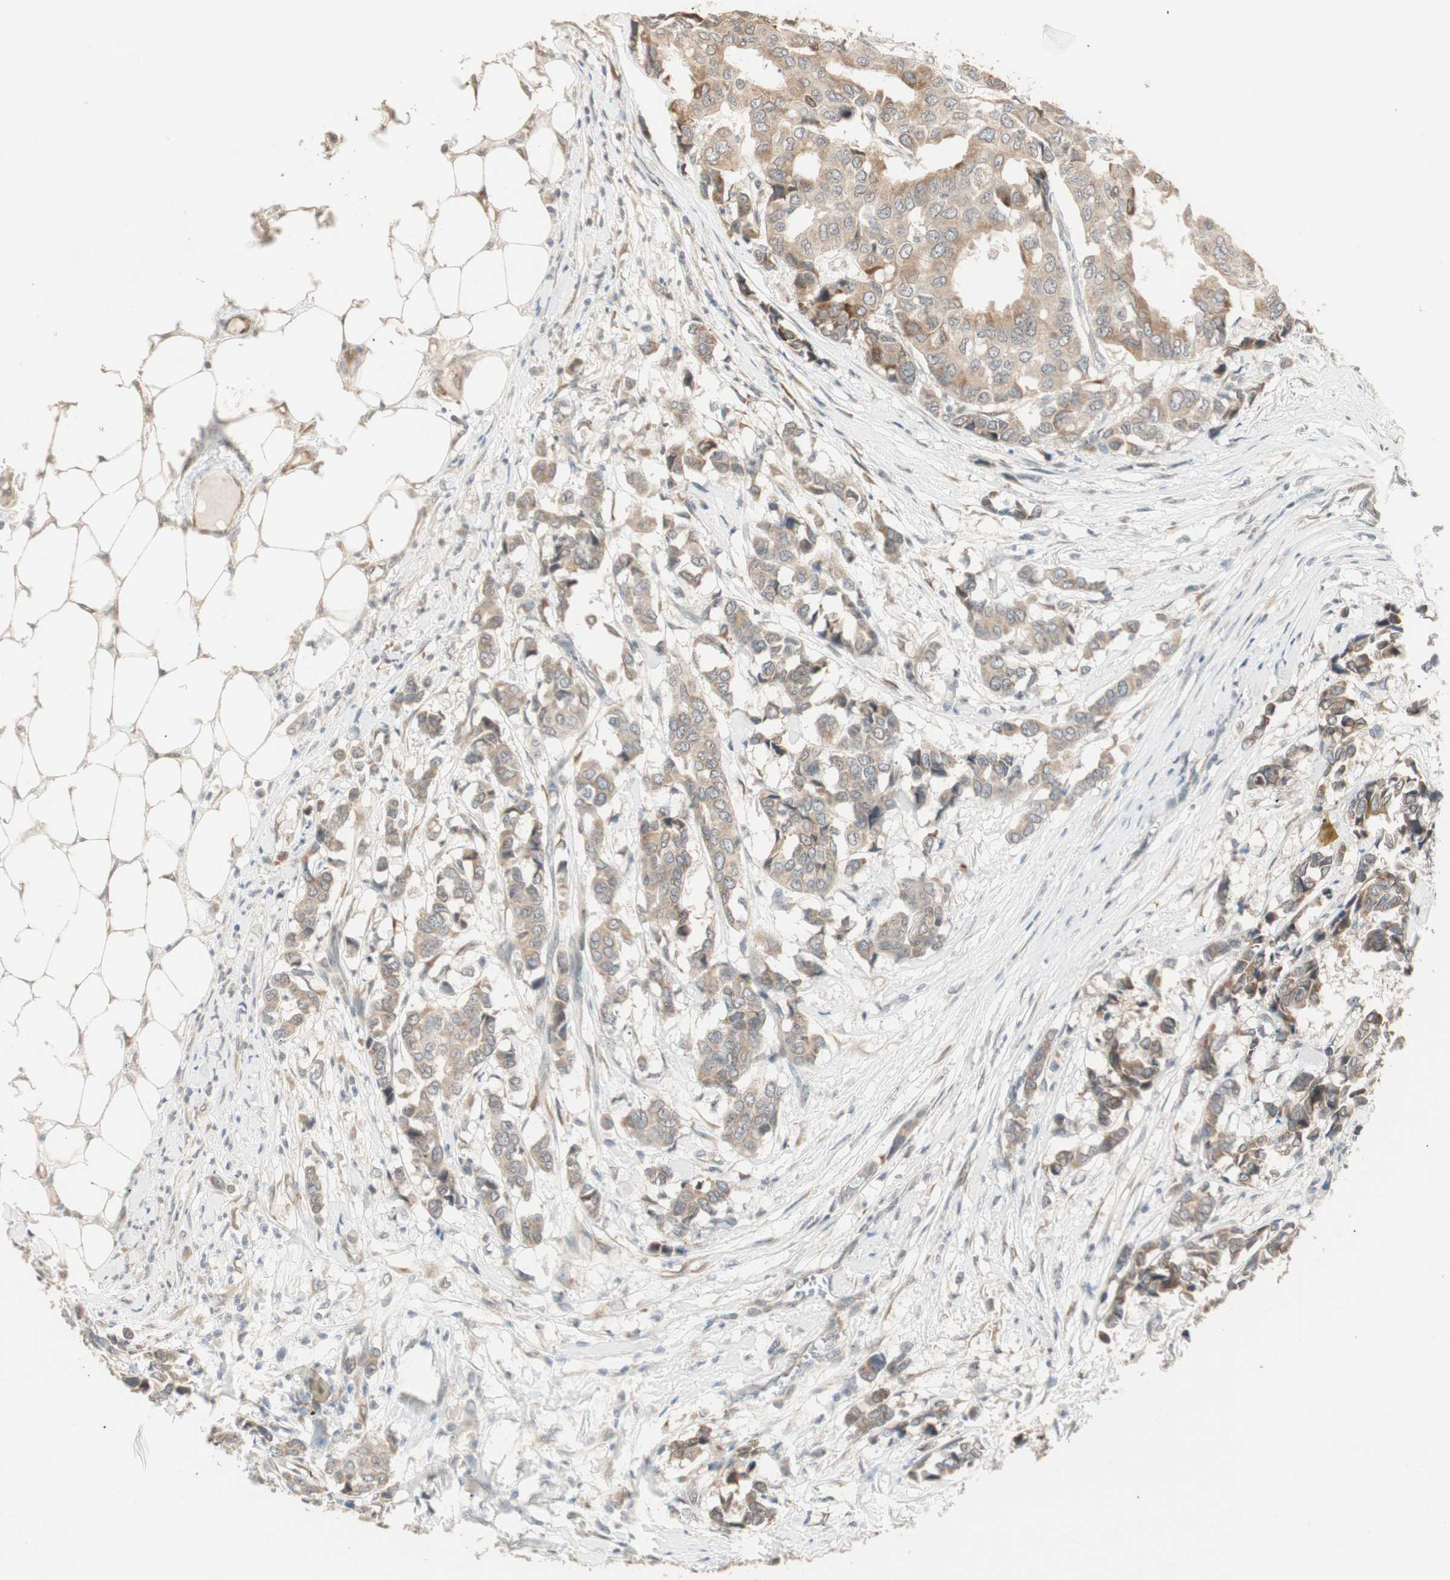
{"staining": {"intensity": "weak", "quantity": ">75%", "location": "cytoplasmic/membranous"}, "tissue": "breast cancer", "cell_type": "Tumor cells", "image_type": "cancer", "snomed": [{"axis": "morphology", "description": "Duct carcinoma"}, {"axis": "topography", "description": "Breast"}], "caption": "Breast cancer (infiltrating ductal carcinoma) stained for a protein (brown) demonstrates weak cytoplasmic/membranous positive expression in approximately >75% of tumor cells.", "gene": "TASOR", "patient": {"sex": "female", "age": 87}}